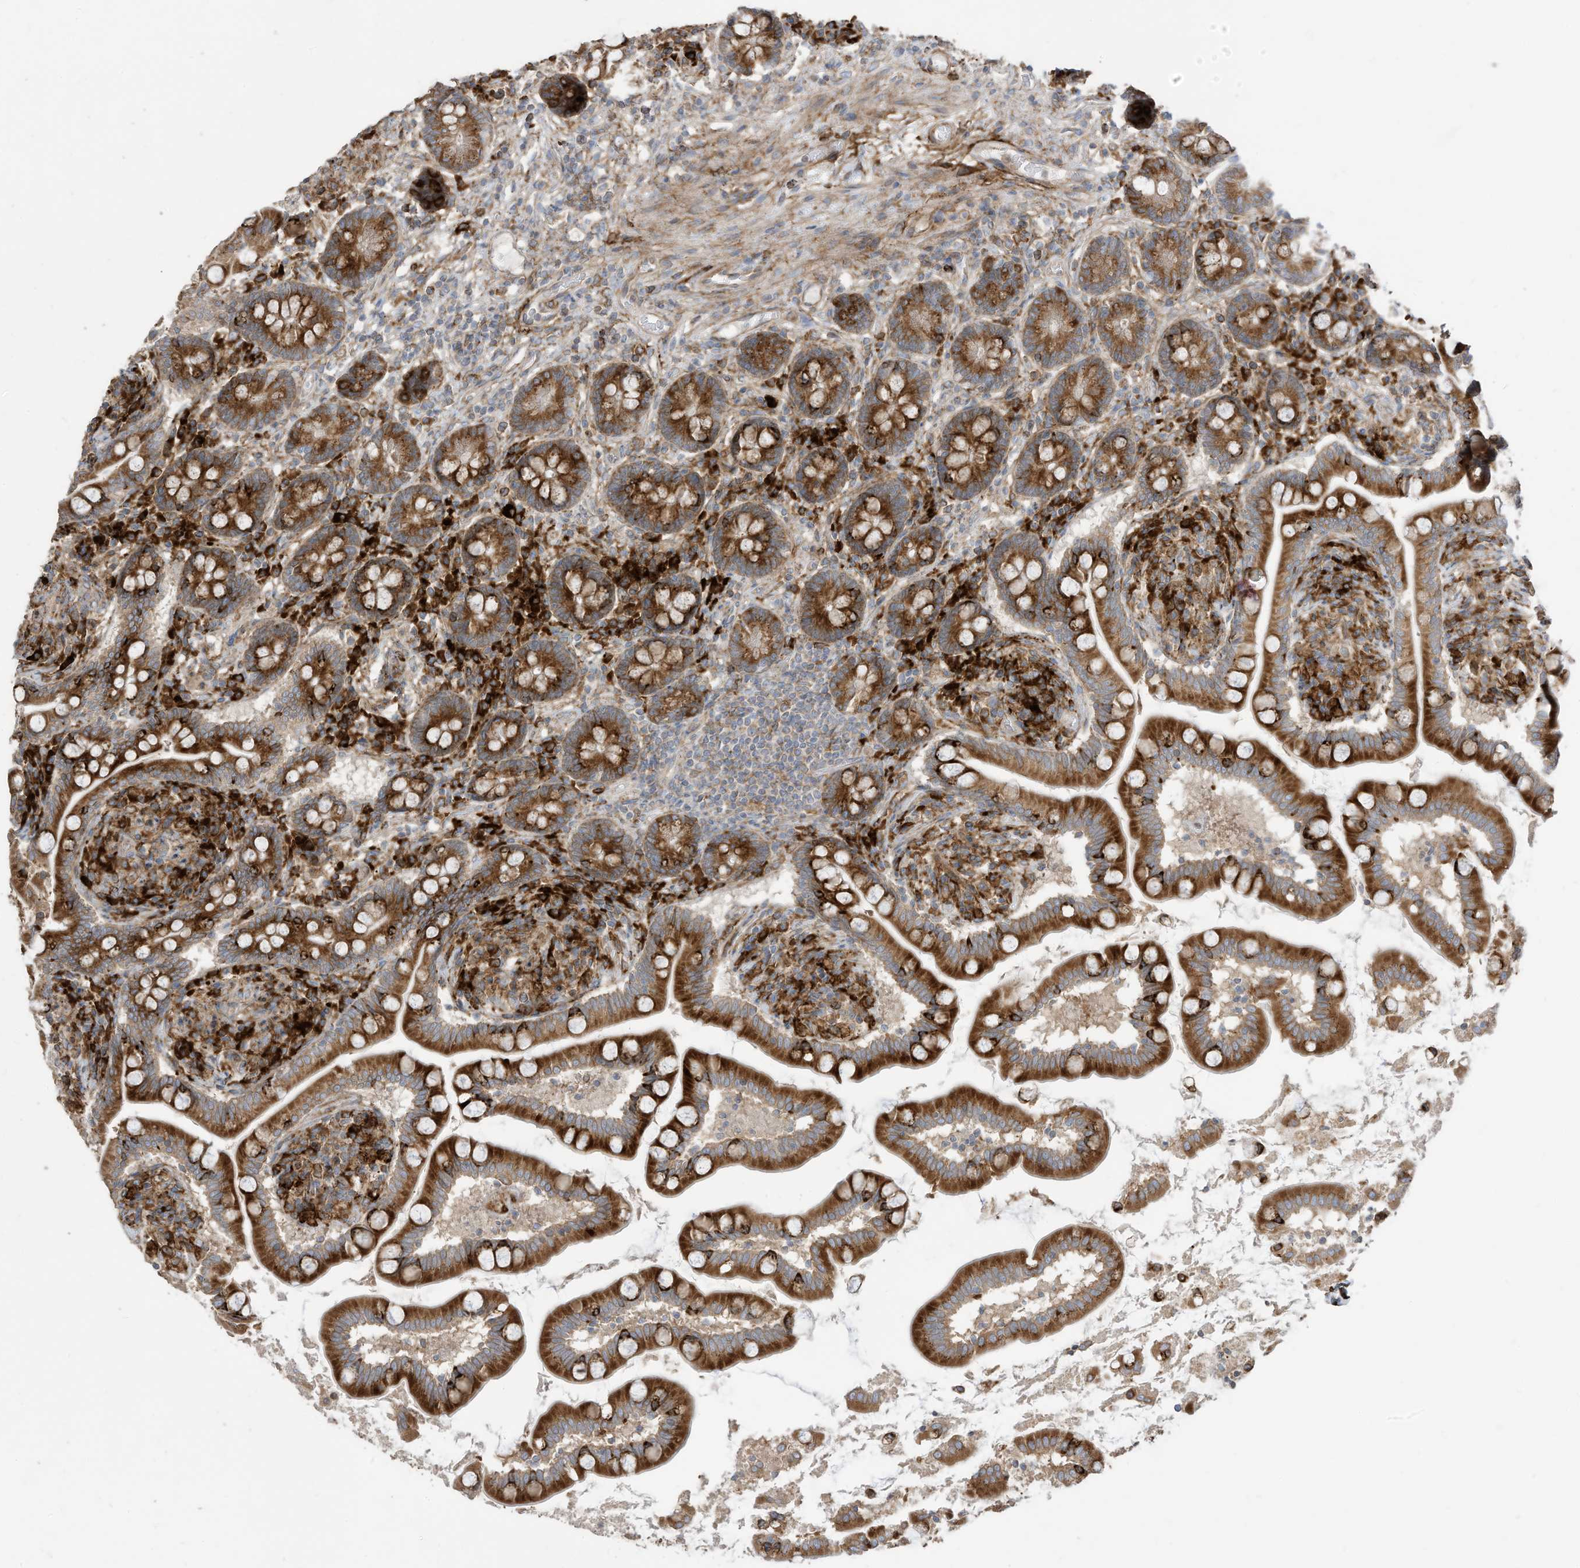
{"staining": {"intensity": "strong", "quantity": ">75%", "location": "cytoplasmic/membranous"}, "tissue": "small intestine", "cell_type": "Glandular cells", "image_type": "normal", "snomed": [{"axis": "morphology", "description": "Normal tissue, NOS"}, {"axis": "topography", "description": "Small intestine"}], "caption": "The micrograph displays immunohistochemical staining of unremarkable small intestine. There is strong cytoplasmic/membranous expression is present in about >75% of glandular cells.", "gene": "TRNAU1AP", "patient": {"sex": "female", "age": 64}}